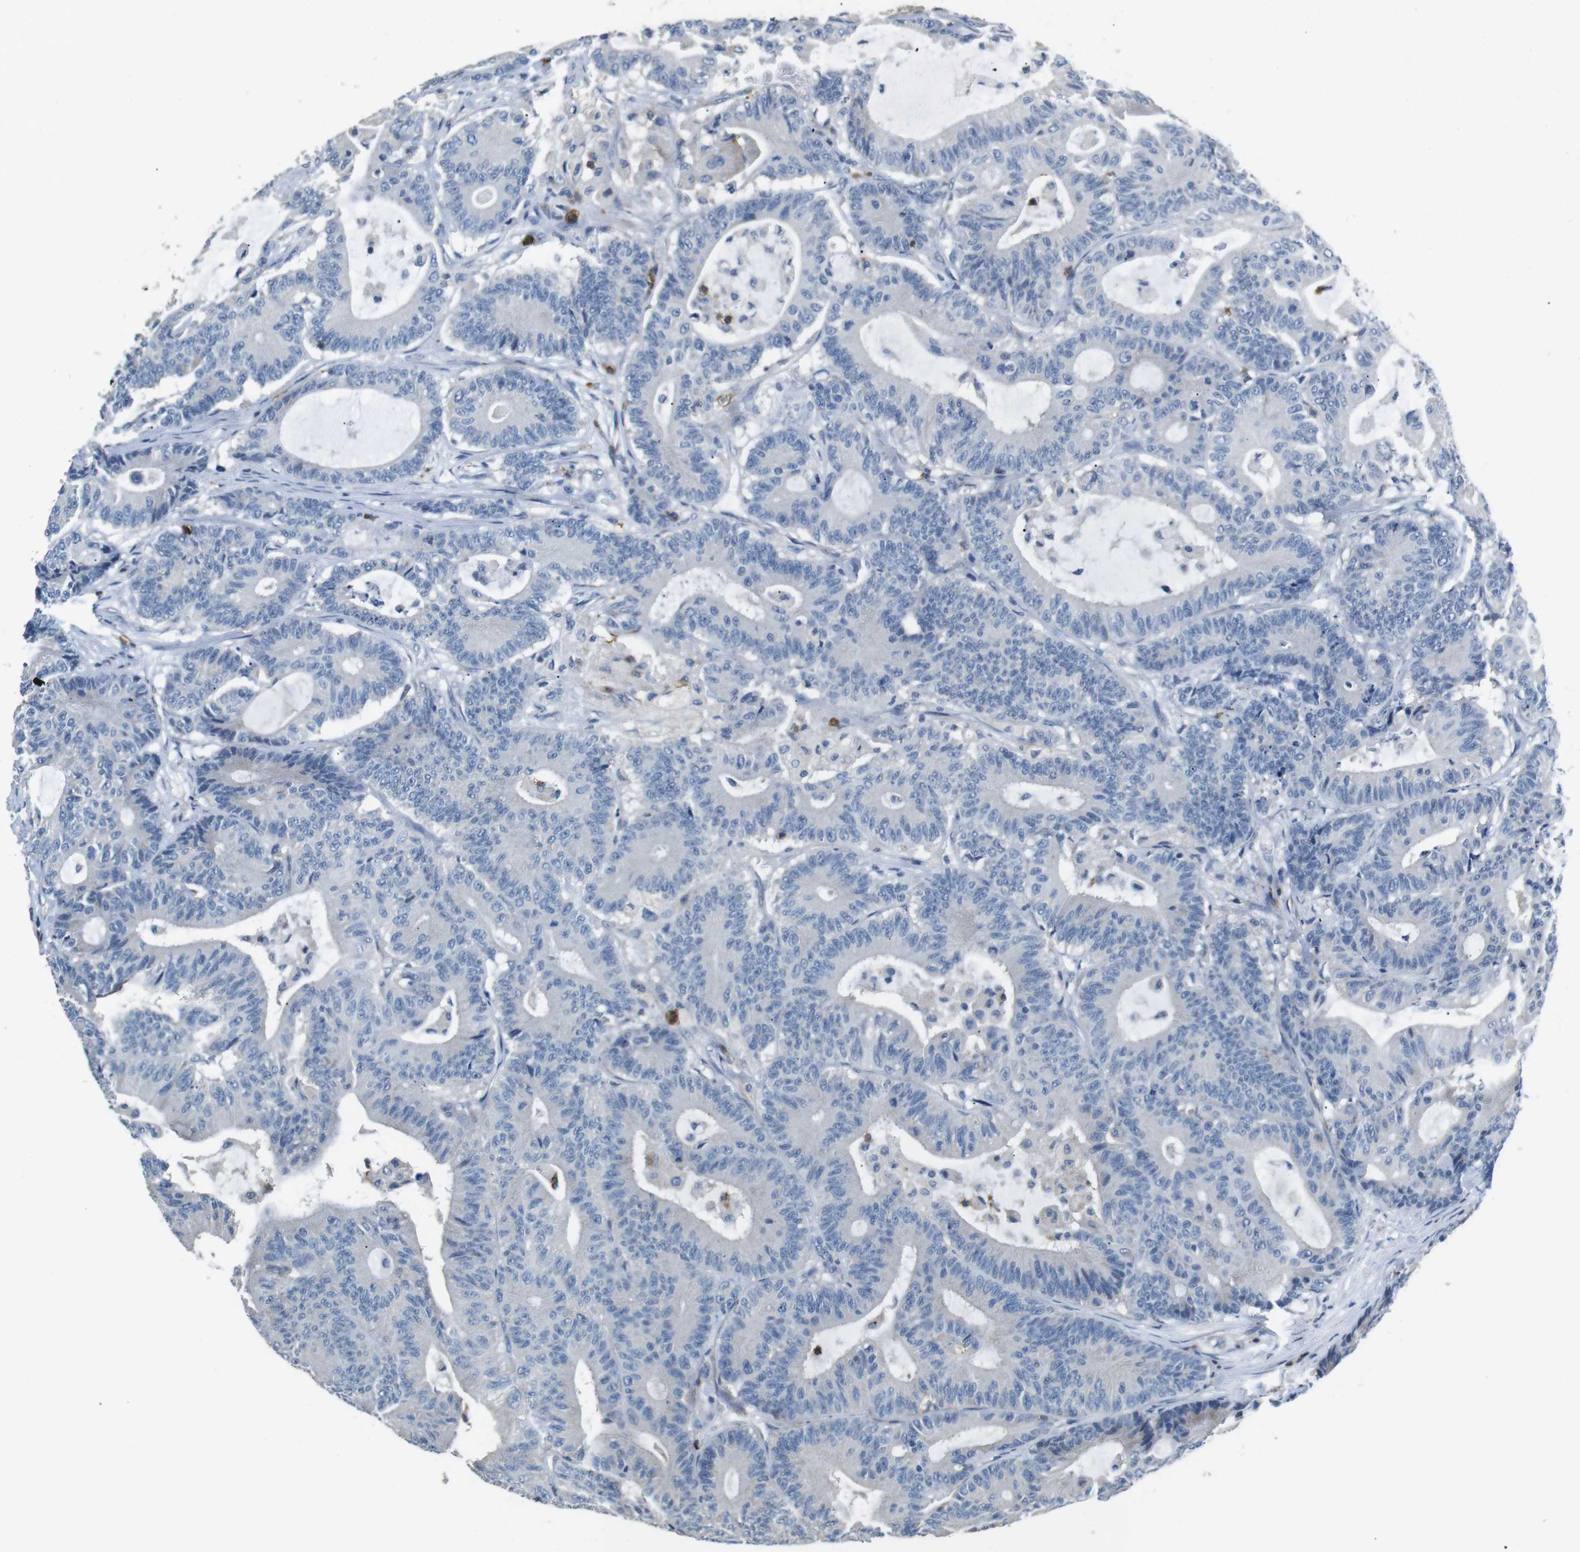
{"staining": {"intensity": "negative", "quantity": "none", "location": "none"}, "tissue": "colorectal cancer", "cell_type": "Tumor cells", "image_type": "cancer", "snomed": [{"axis": "morphology", "description": "Adenocarcinoma, NOS"}, {"axis": "topography", "description": "Colon"}], "caption": "Immunohistochemistry (IHC) photomicrograph of human colorectal adenocarcinoma stained for a protein (brown), which displays no staining in tumor cells. (Stains: DAB (3,3'-diaminobenzidine) immunohistochemistry with hematoxylin counter stain, Microscopy: brightfield microscopy at high magnification).", "gene": "CD6", "patient": {"sex": "female", "age": 84}}